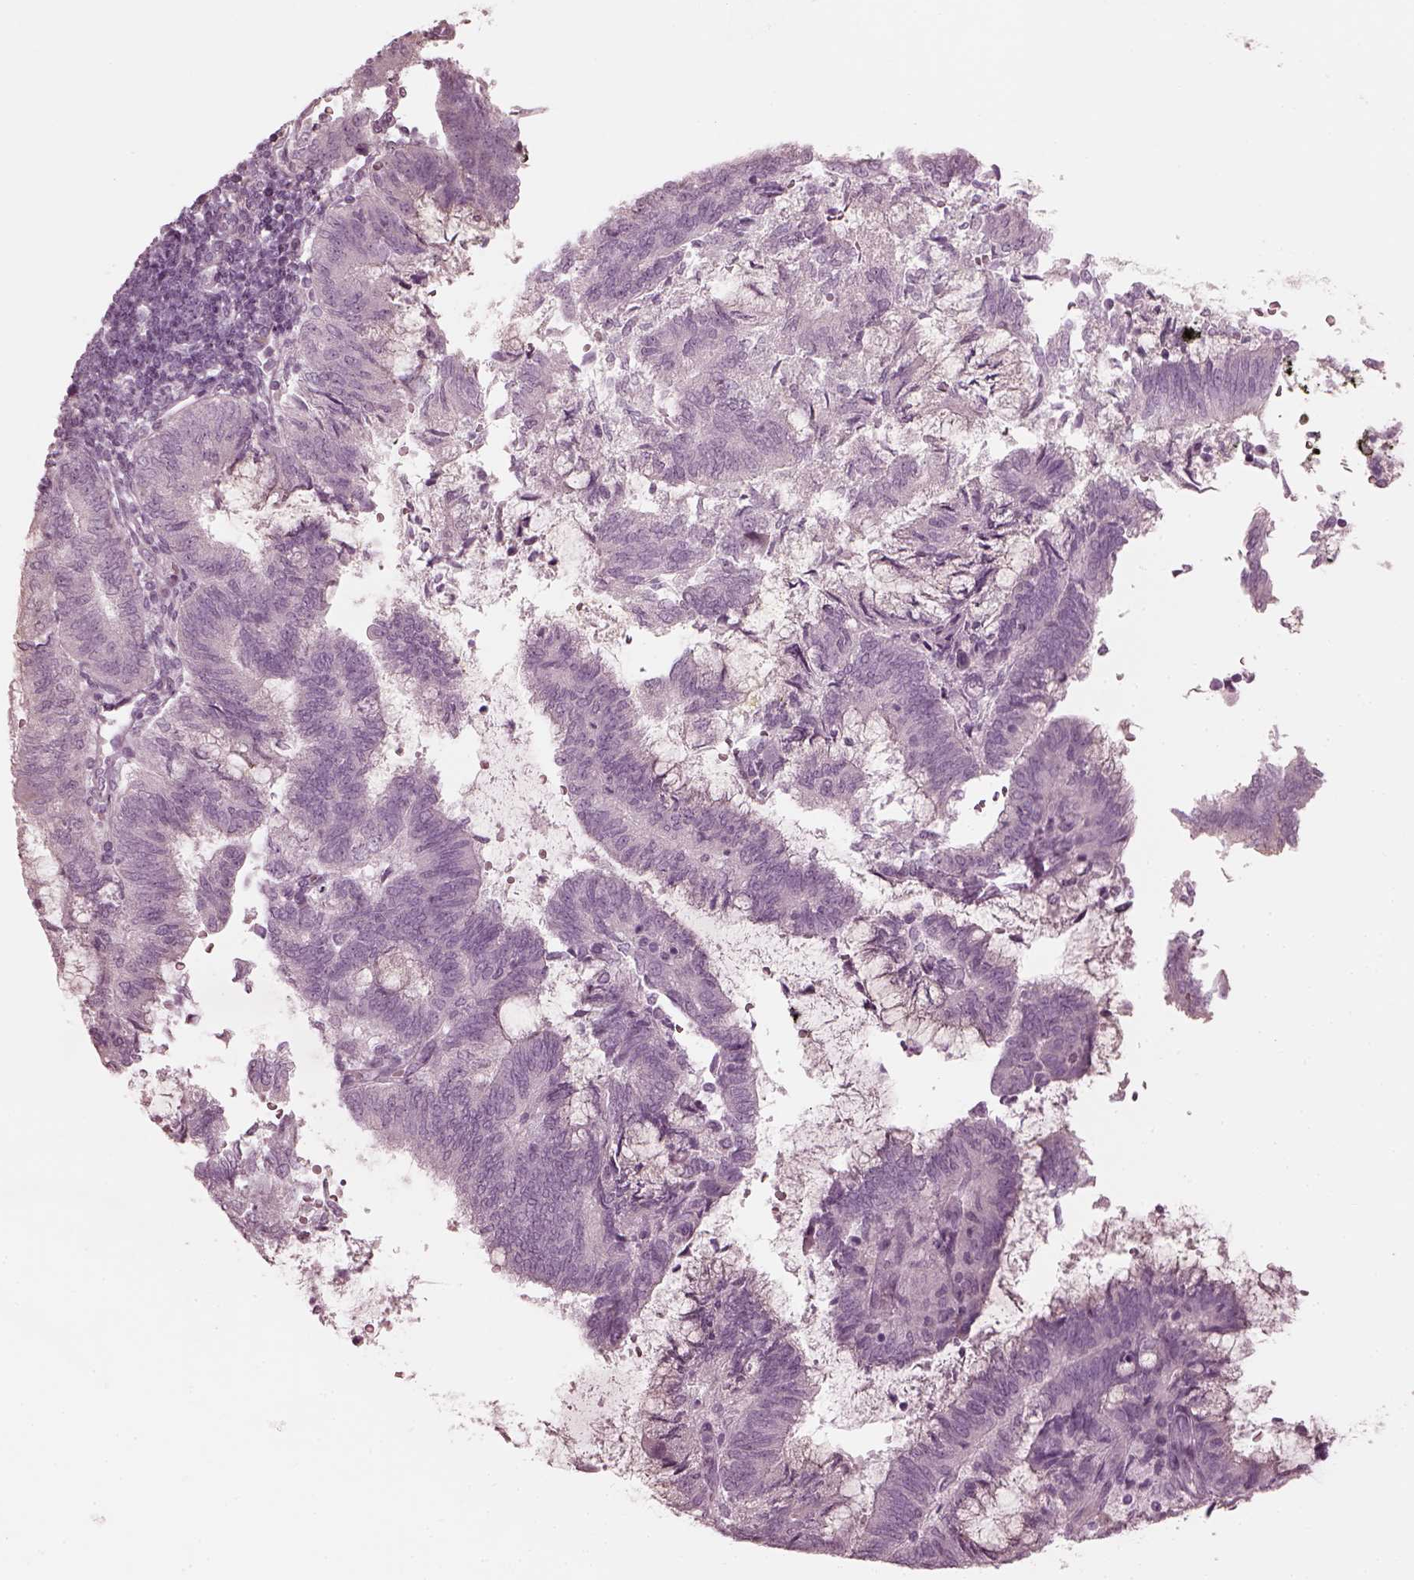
{"staining": {"intensity": "negative", "quantity": "none", "location": "none"}, "tissue": "endometrial cancer", "cell_type": "Tumor cells", "image_type": "cancer", "snomed": [{"axis": "morphology", "description": "Adenocarcinoma, NOS"}, {"axis": "topography", "description": "Endometrium"}], "caption": "This is an immunohistochemistry histopathology image of human endometrial cancer (adenocarcinoma). There is no expression in tumor cells.", "gene": "SAXO2", "patient": {"sex": "female", "age": 65}}